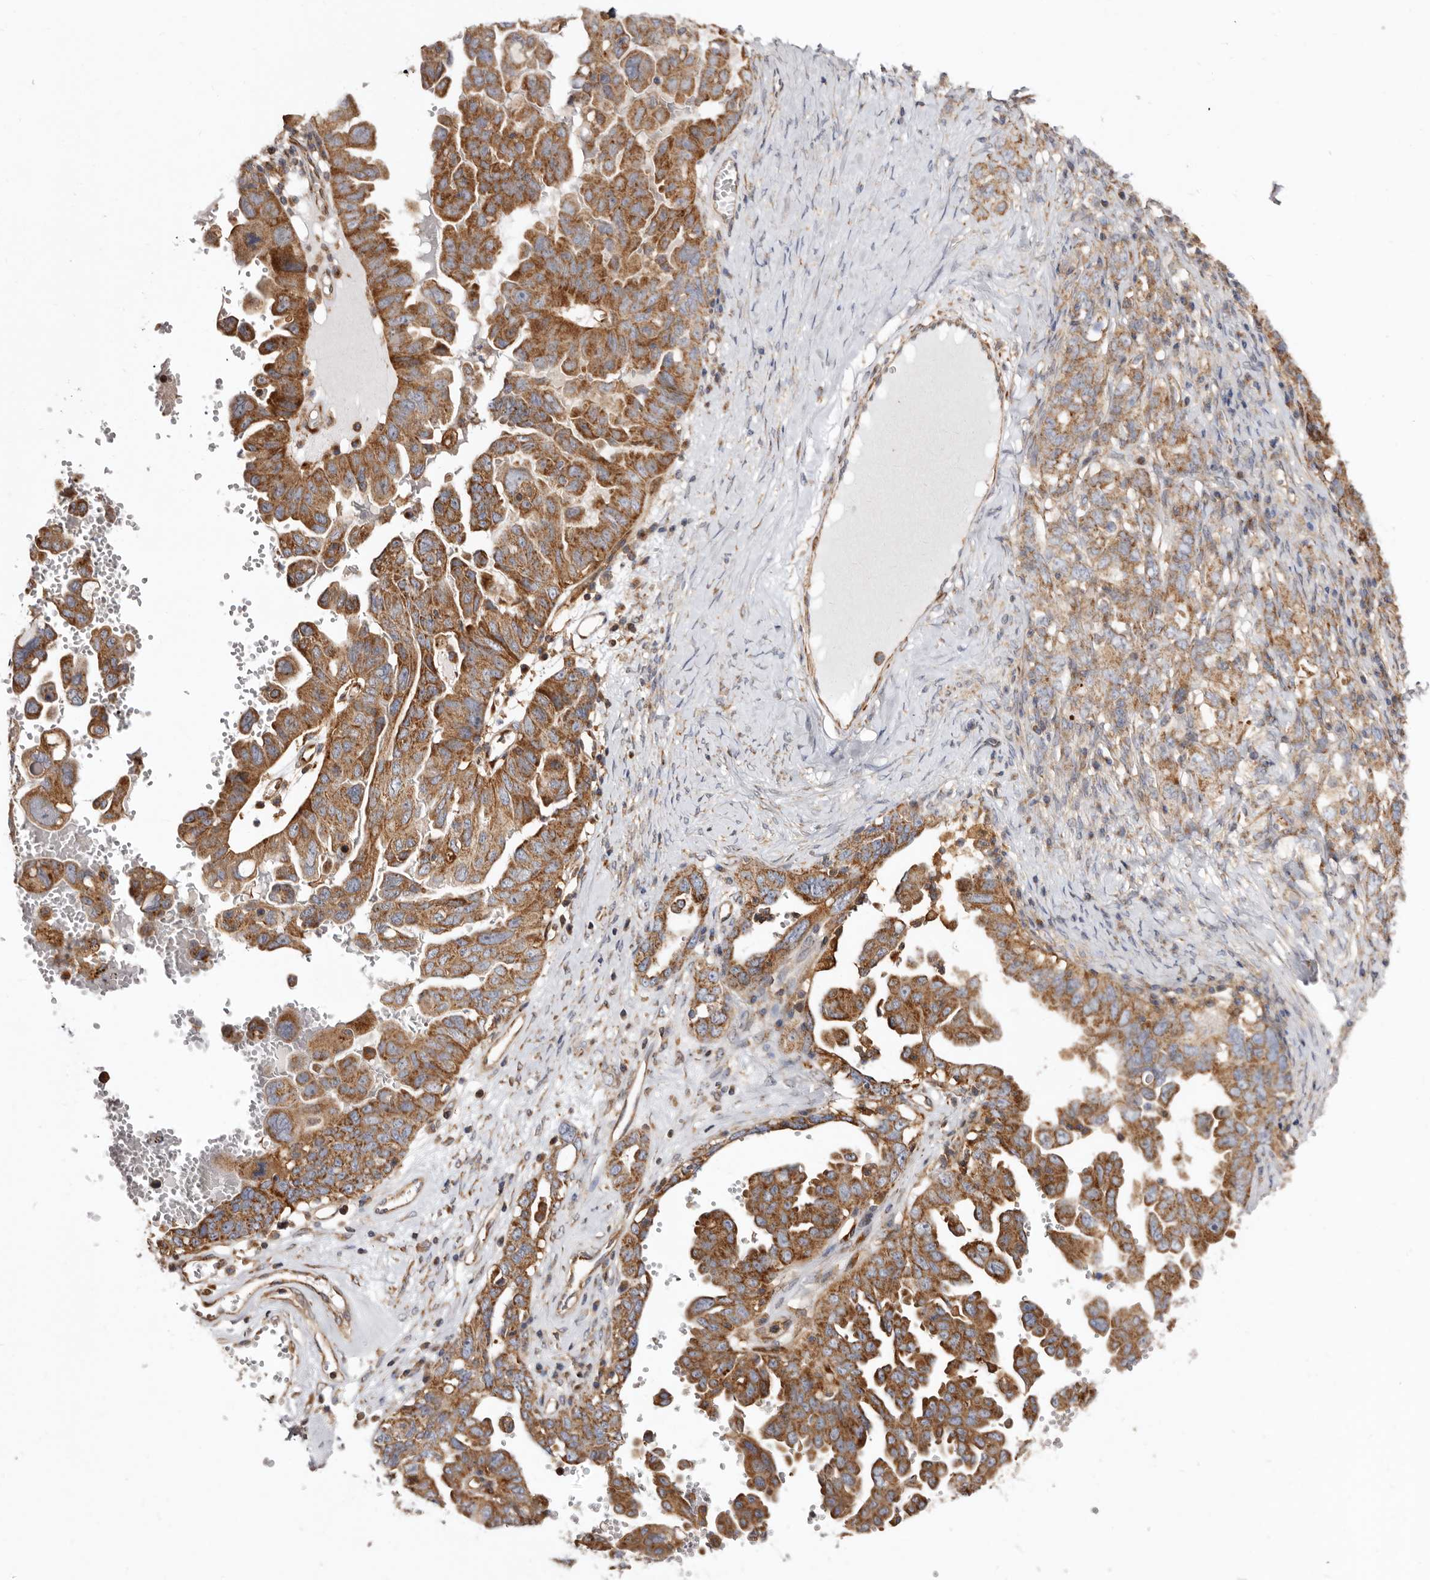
{"staining": {"intensity": "moderate", "quantity": ">75%", "location": "cytoplasmic/membranous"}, "tissue": "ovarian cancer", "cell_type": "Tumor cells", "image_type": "cancer", "snomed": [{"axis": "morphology", "description": "Carcinoma, endometroid"}, {"axis": "topography", "description": "Ovary"}], "caption": "Endometroid carcinoma (ovarian) tissue demonstrates moderate cytoplasmic/membranous expression in approximately >75% of tumor cells, visualized by immunohistochemistry. (DAB (3,3'-diaminobenzidine) IHC, brown staining for protein, blue staining for nuclei).", "gene": "COQ8B", "patient": {"sex": "female", "age": 62}}